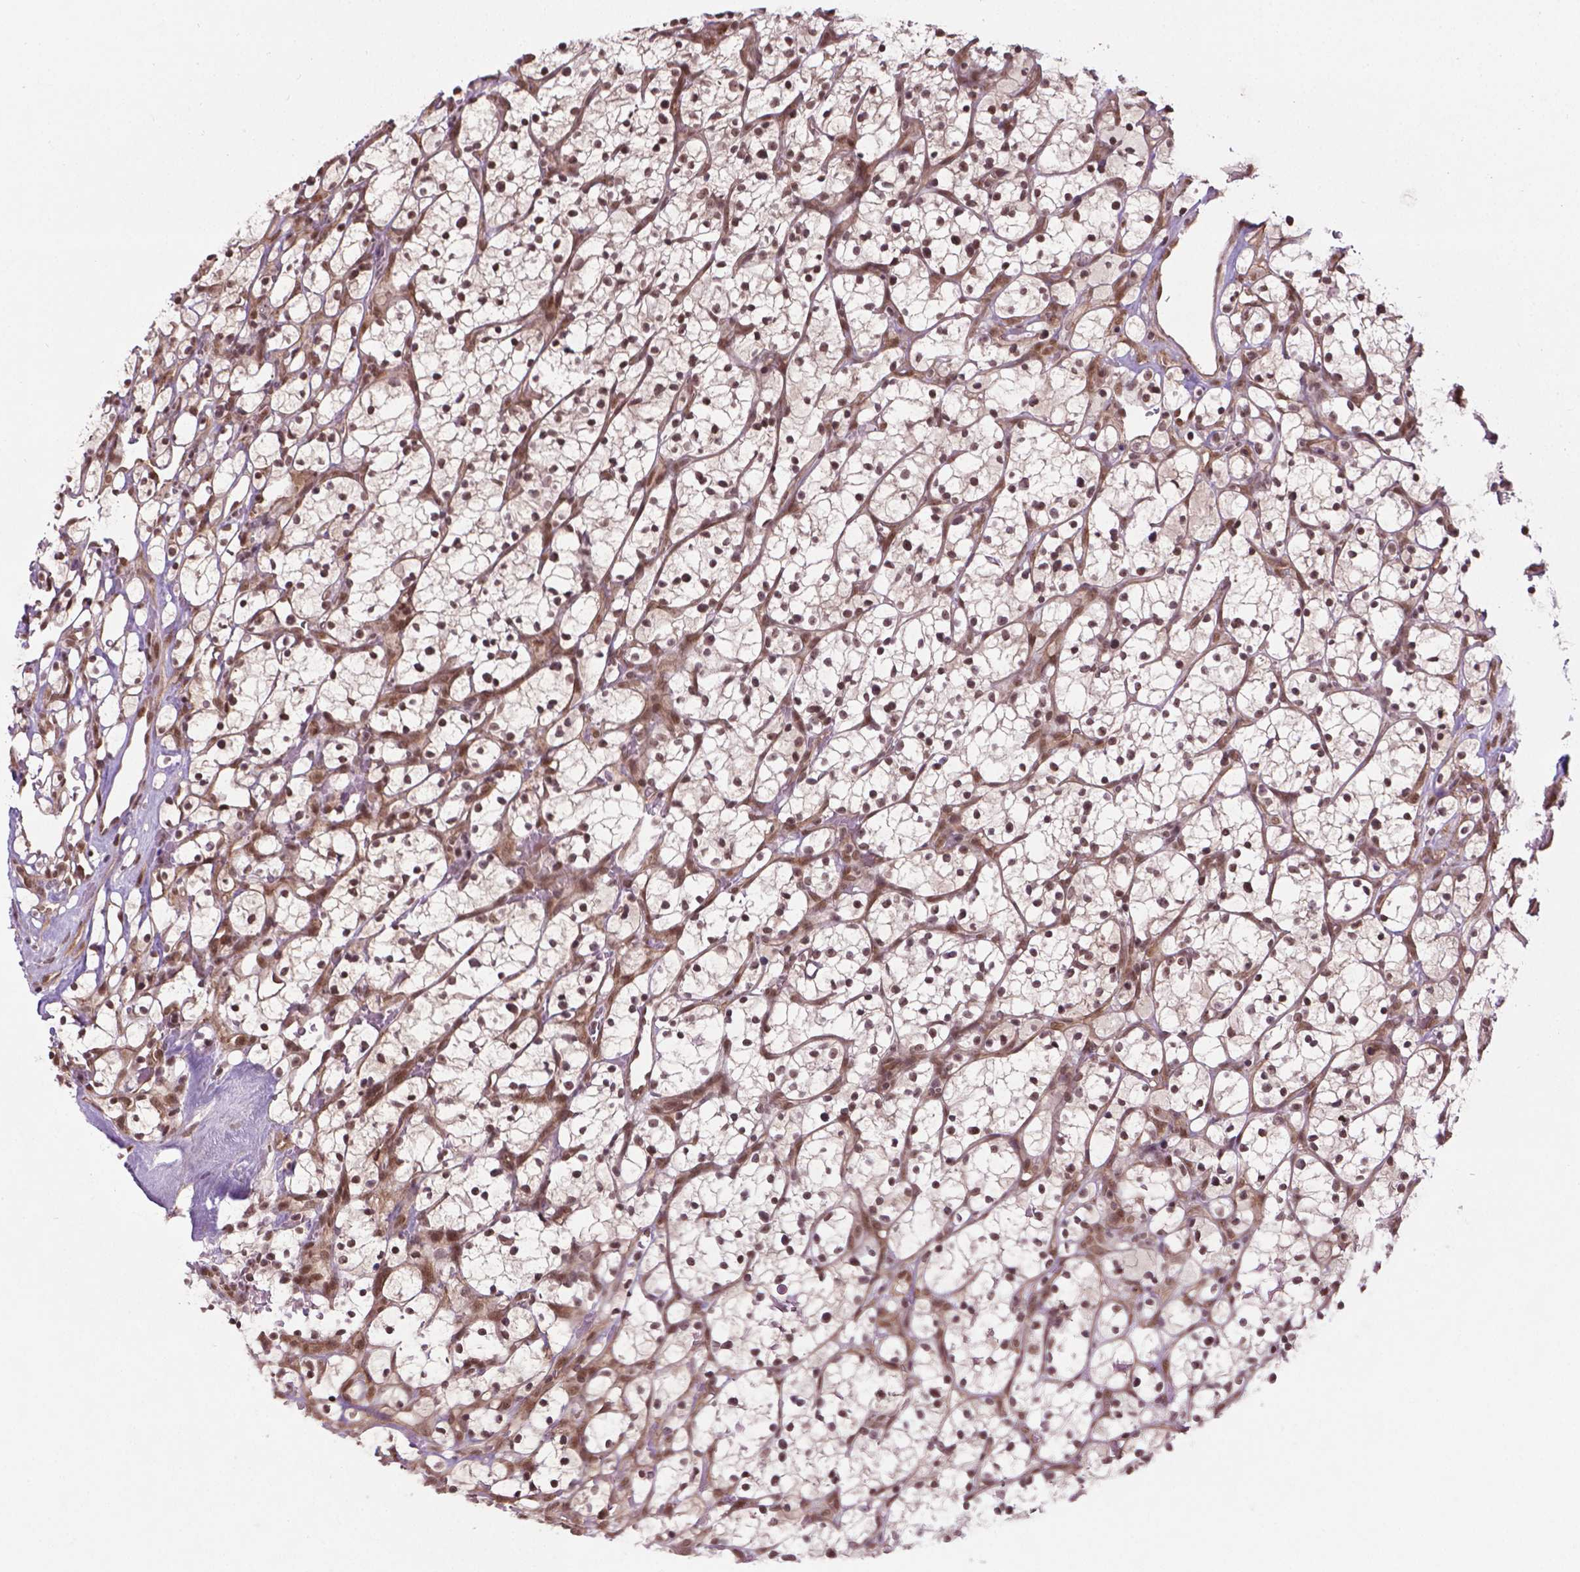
{"staining": {"intensity": "moderate", "quantity": ">75%", "location": "nuclear"}, "tissue": "renal cancer", "cell_type": "Tumor cells", "image_type": "cancer", "snomed": [{"axis": "morphology", "description": "Adenocarcinoma, NOS"}, {"axis": "topography", "description": "Kidney"}], "caption": "Renal adenocarcinoma stained with immunohistochemistry (IHC) demonstrates moderate nuclear expression in about >75% of tumor cells.", "gene": "ANKRD54", "patient": {"sex": "female", "age": 64}}